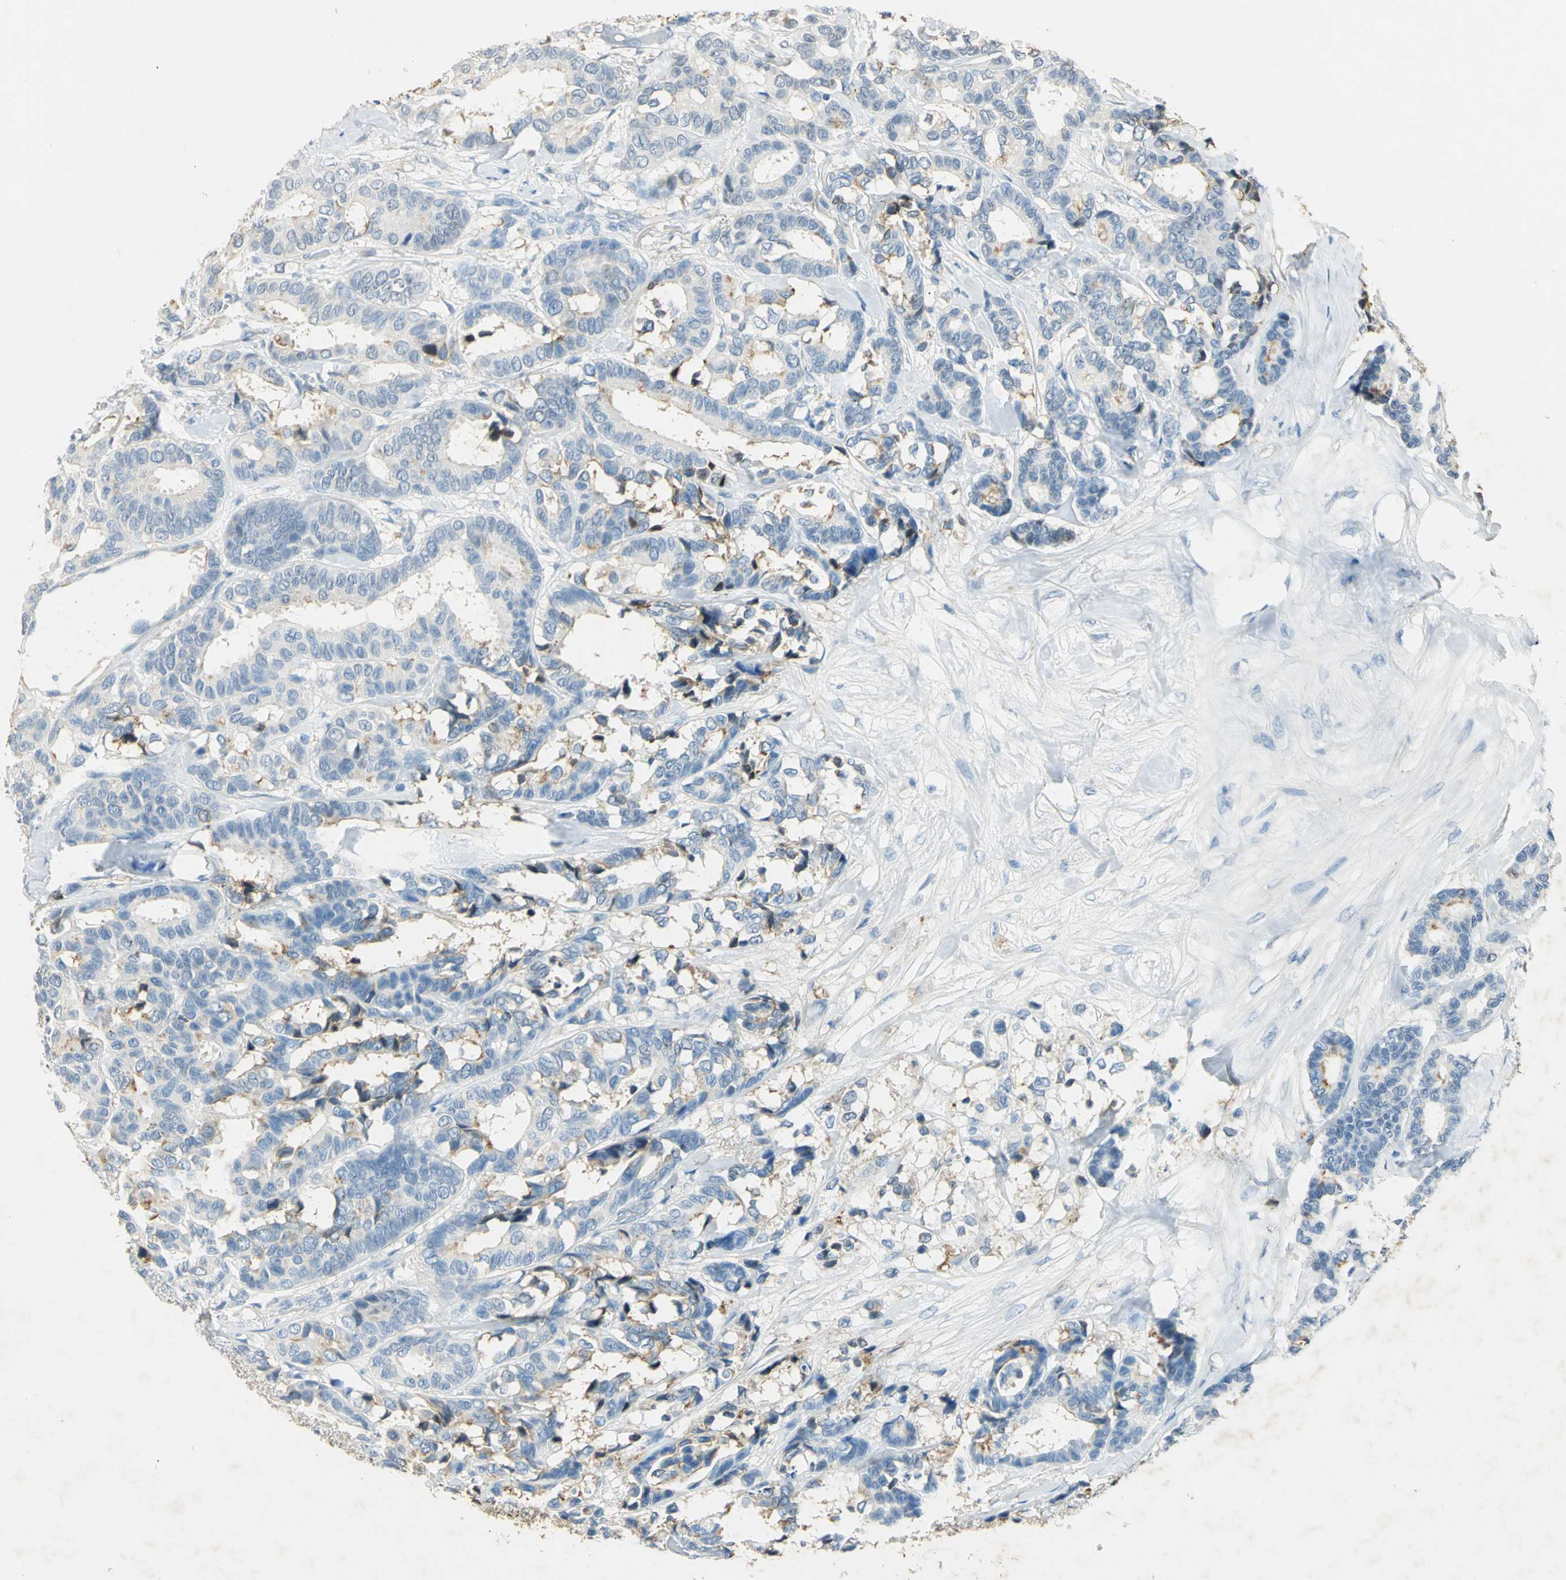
{"staining": {"intensity": "weak", "quantity": "<25%", "location": "cytoplasmic/membranous"}, "tissue": "breast cancer", "cell_type": "Tumor cells", "image_type": "cancer", "snomed": [{"axis": "morphology", "description": "Duct carcinoma"}, {"axis": "topography", "description": "Breast"}], "caption": "Tumor cells show no significant protein staining in breast cancer. (Stains: DAB IHC with hematoxylin counter stain, Microscopy: brightfield microscopy at high magnification).", "gene": "ANXA4", "patient": {"sex": "female", "age": 87}}